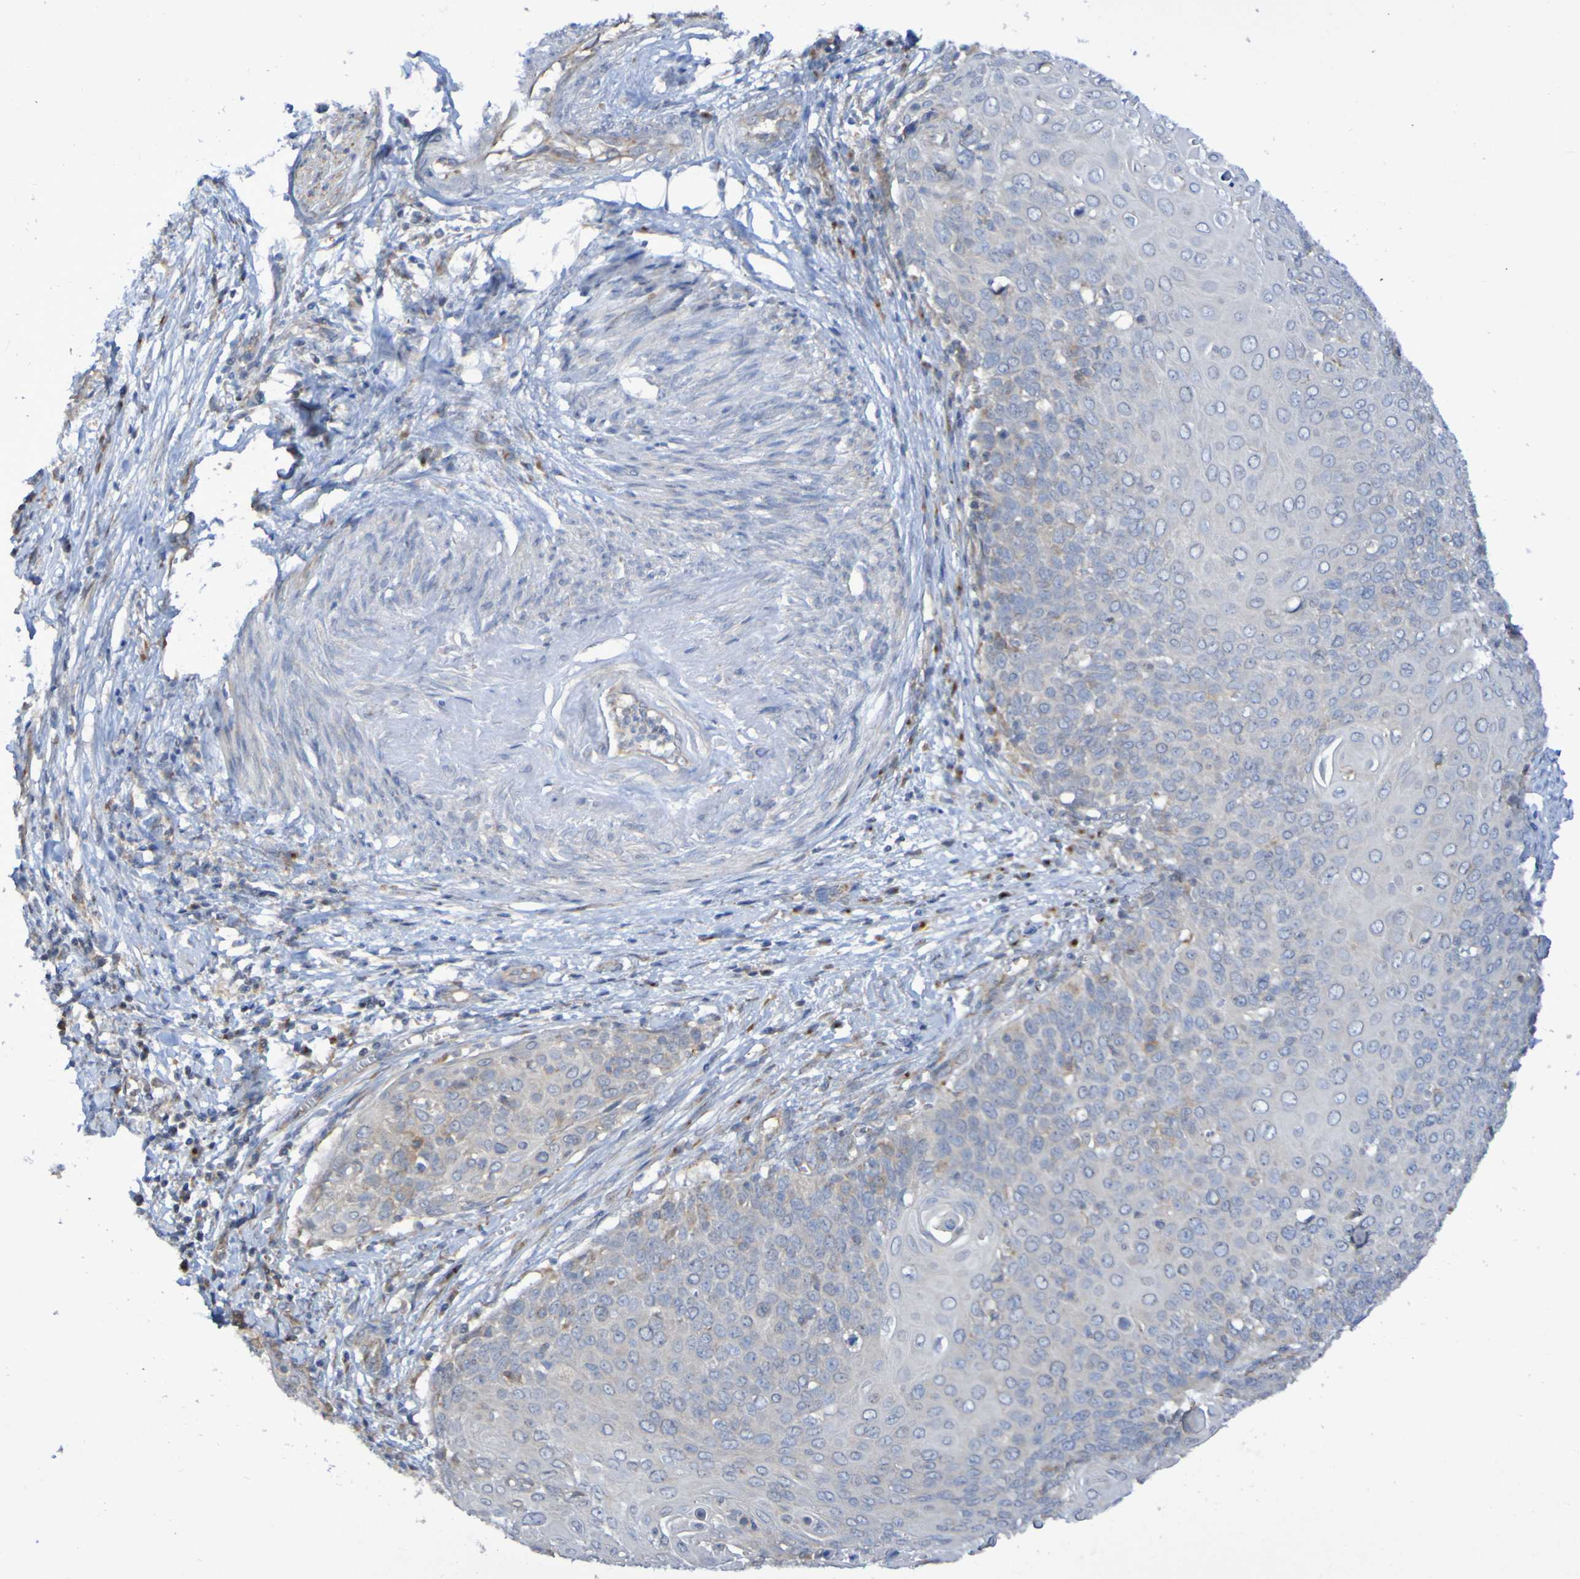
{"staining": {"intensity": "weak", "quantity": "<25%", "location": "cytoplasmic/membranous"}, "tissue": "cervical cancer", "cell_type": "Tumor cells", "image_type": "cancer", "snomed": [{"axis": "morphology", "description": "Squamous cell carcinoma, NOS"}, {"axis": "topography", "description": "Cervix"}], "caption": "Photomicrograph shows no protein positivity in tumor cells of squamous cell carcinoma (cervical) tissue.", "gene": "LMBRD2", "patient": {"sex": "female", "age": 39}}